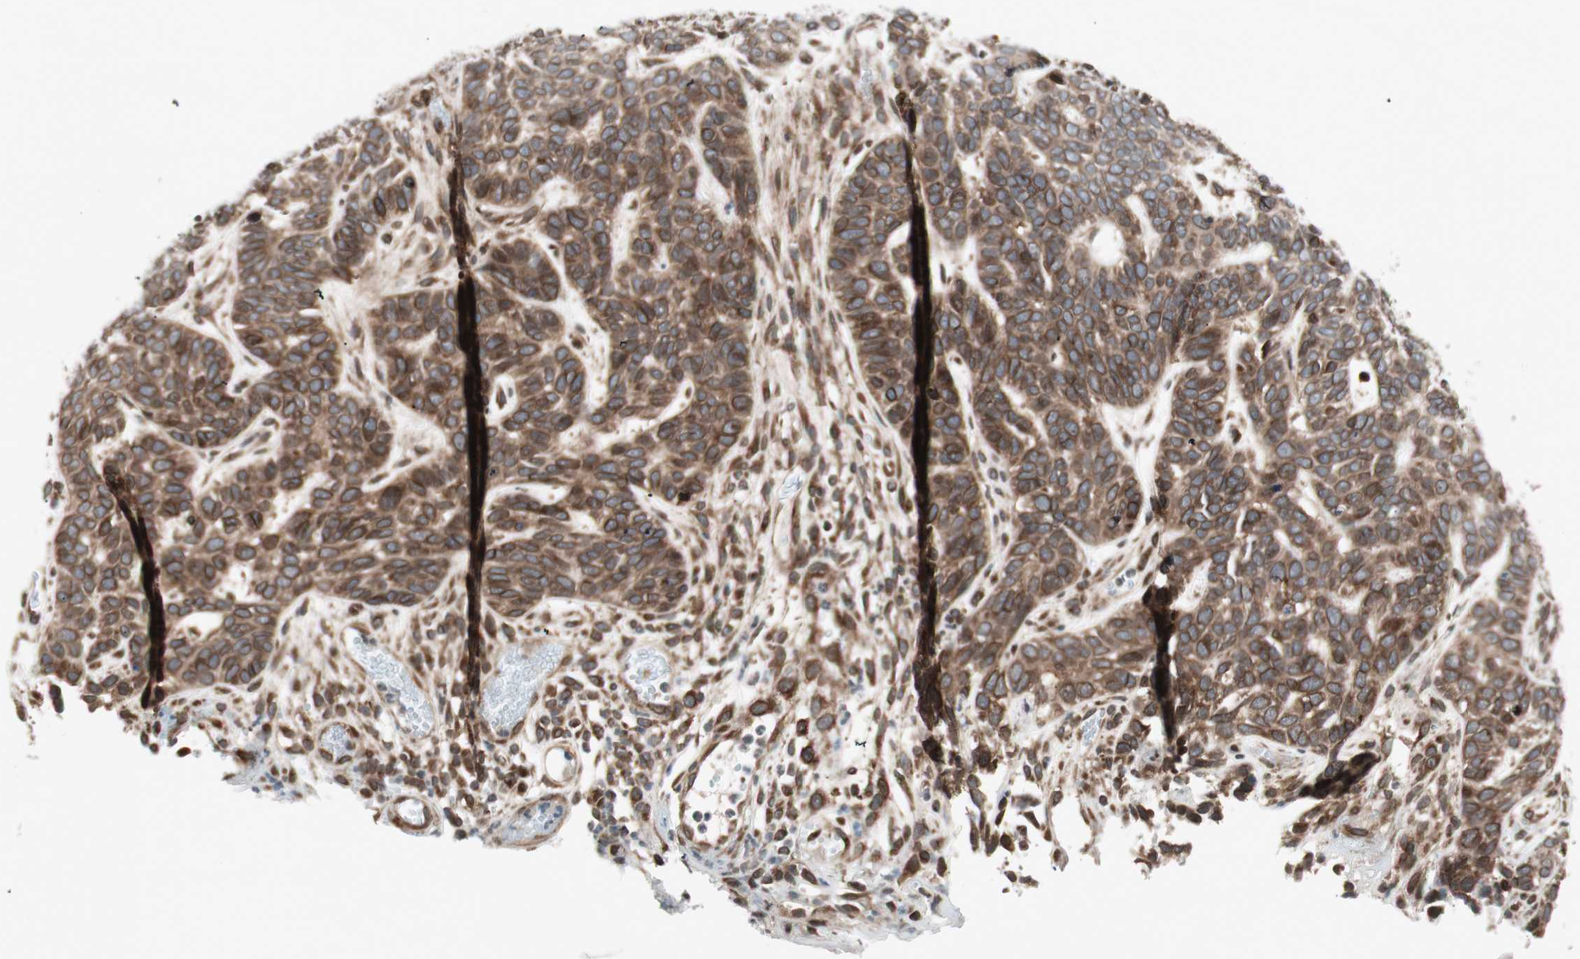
{"staining": {"intensity": "strong", "quantity": ">75%", "location": "cytoplasmic/membranous,nuclear"}, "tissue": "skin cancer", "cell_type": "Tumor cells", "image_type": "cancer", "snomed": [{"axis": "morphology", "description": "Basal cell carcinoma"}, {"axis": "topography", "description": "Skin"}], "caption": "An immunohistochemistry histopathology image of neoplastic tissue is shown. Protein staining in brown labels strong cytoplasmic/membranous and nuclear positivity in skin basal cell carcinoma within tumor cells.", "gene": "NUP62", "patient": {"sex": "male", "age": 87}}